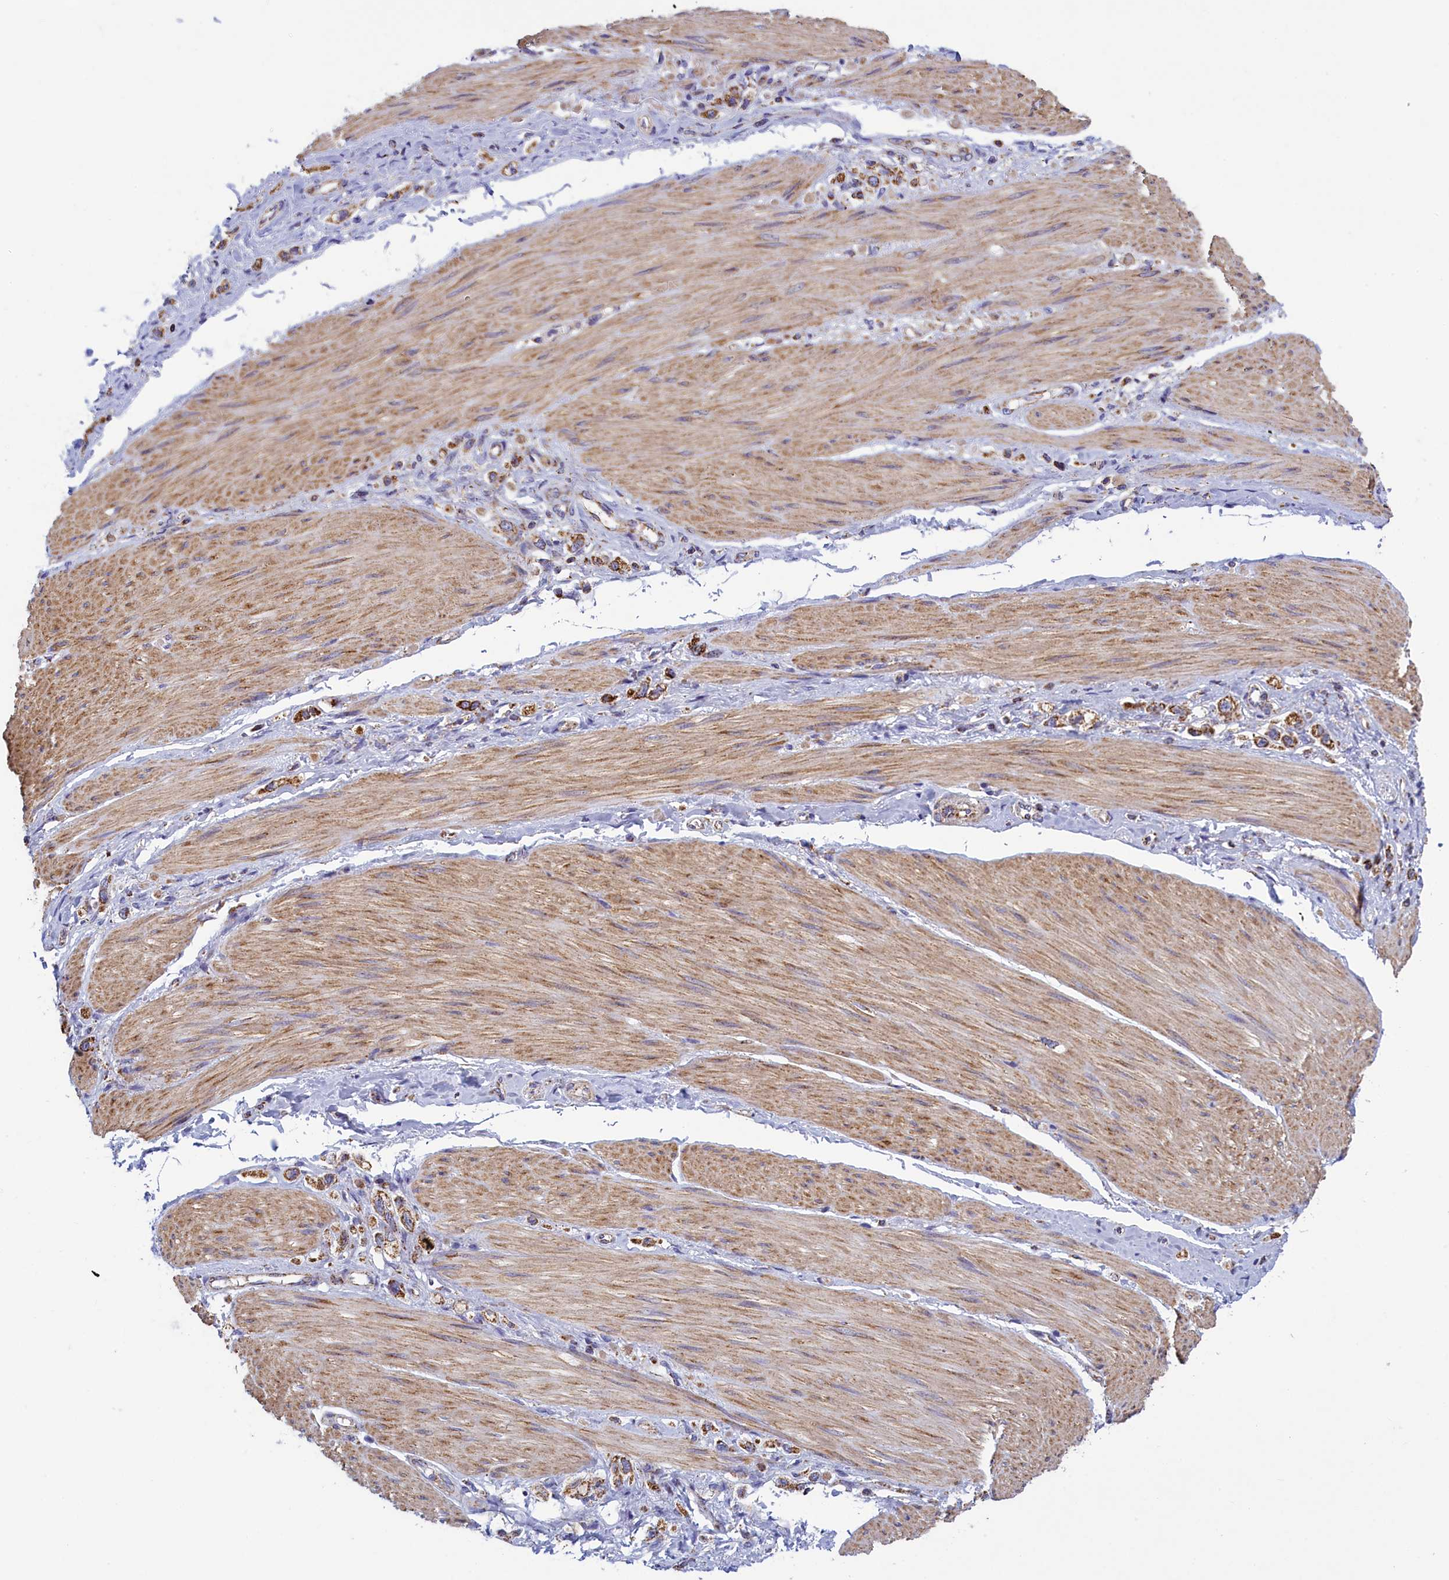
{"staining": {"intensity": "moderate", "quantity": ">75%", "location": "cytoplasmic/membranous"}, "tissue": "stomach cancer", "cell_type": "Tumor cells", "image_type": "cancer", "snomed": [{"axis": "morphology", "description": "Adenocarcinoma, NOS"}, {"axis": "topography", "description": "Stomach"}], "caption": "Protein staining of stomach adenocarcinoma tissue demonstrates moderate cytoplasmic/membranous positivity in about >75% of tumor cells.", "gene": "IFT122", "patient": {"sex": "female", "age": 65}}